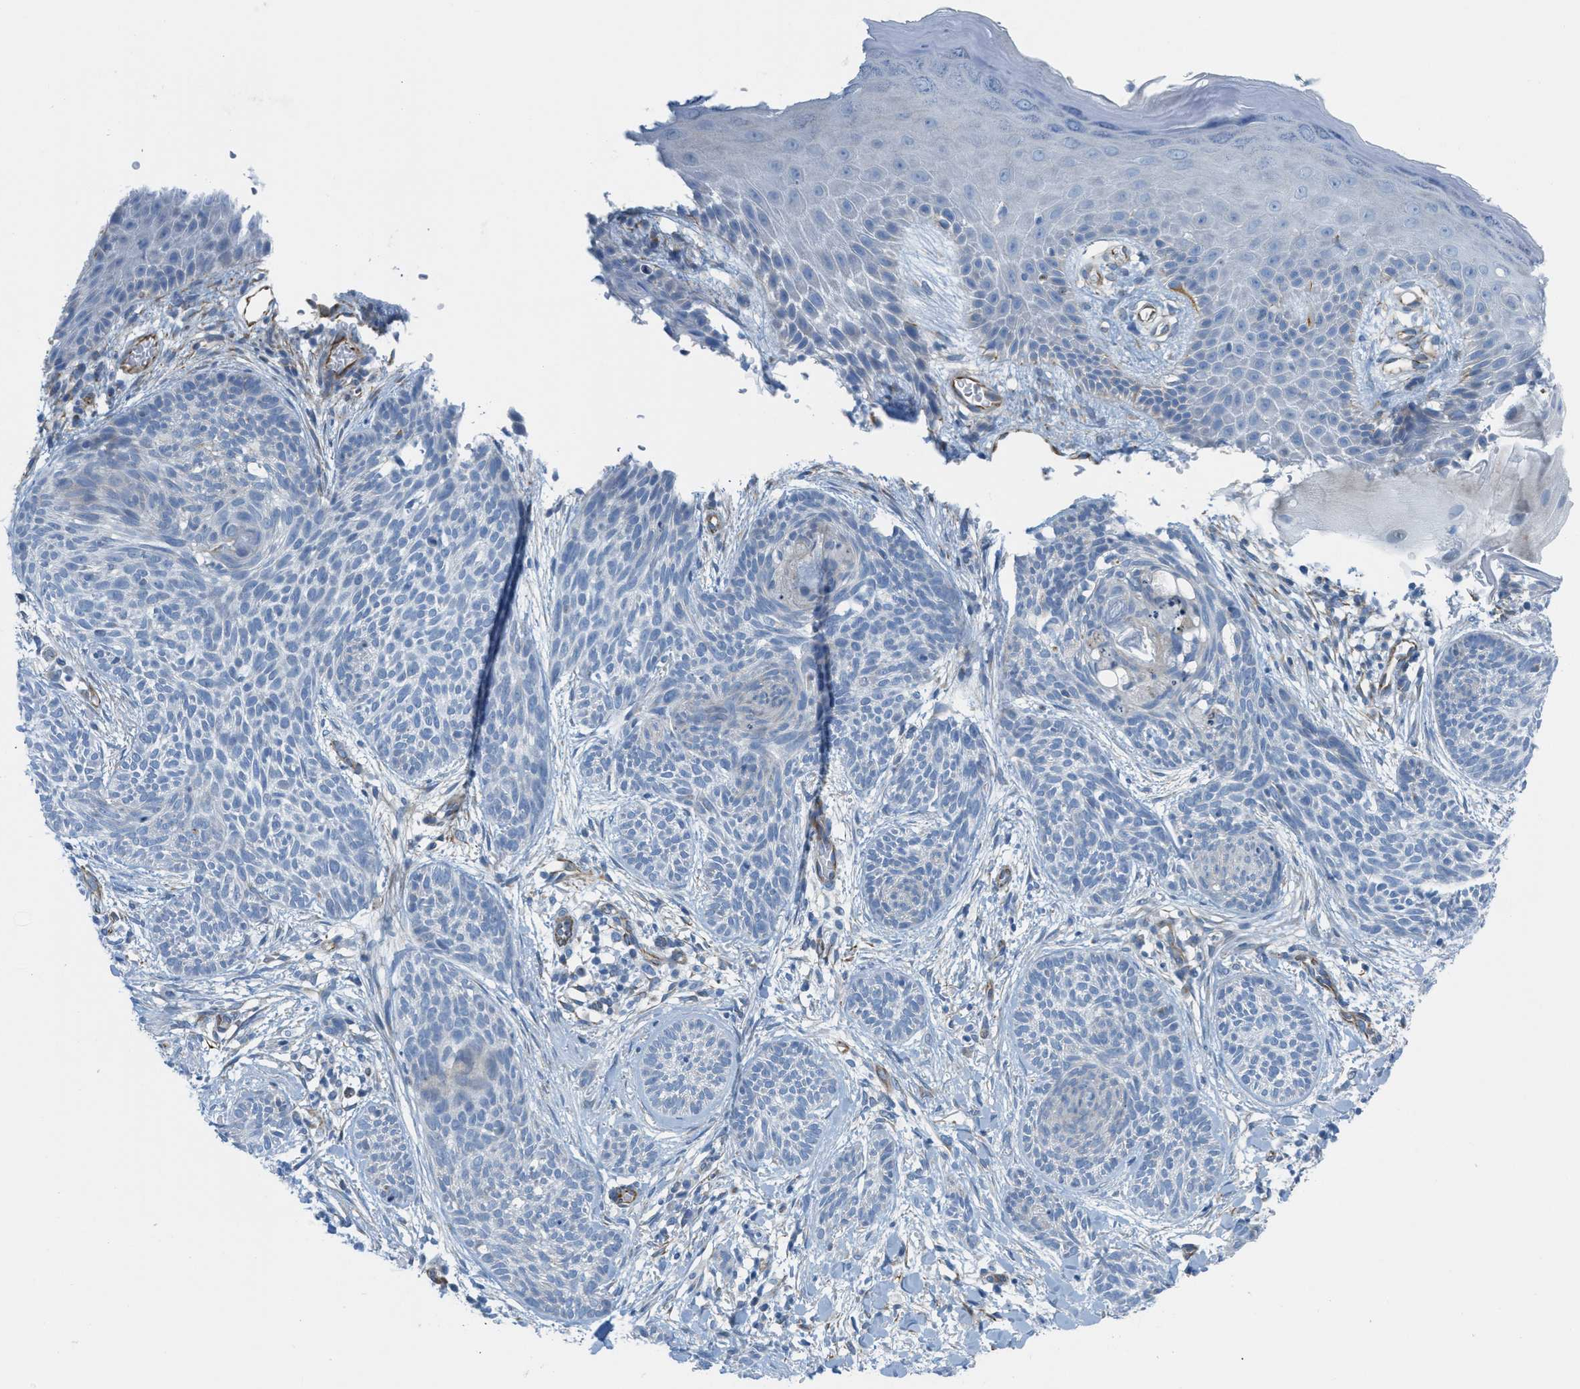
{"staining": {"intensity": "negative", "quantity": "none", "location": "none"}, "tissue": "skin cancer", "cell_type": "Tumor cells", "image_type": "cancer", "snomed": [{"axis": "morphology", "description": "Basal cell carcinoma"}, {"axis": "topography", "description": "Skin"}], "caption": "There is no significant positivity in tumor cells of skin basal cell carcinoma.", "gene": "SLC12A1", "patient": {"sex": "female", "age": 59}}